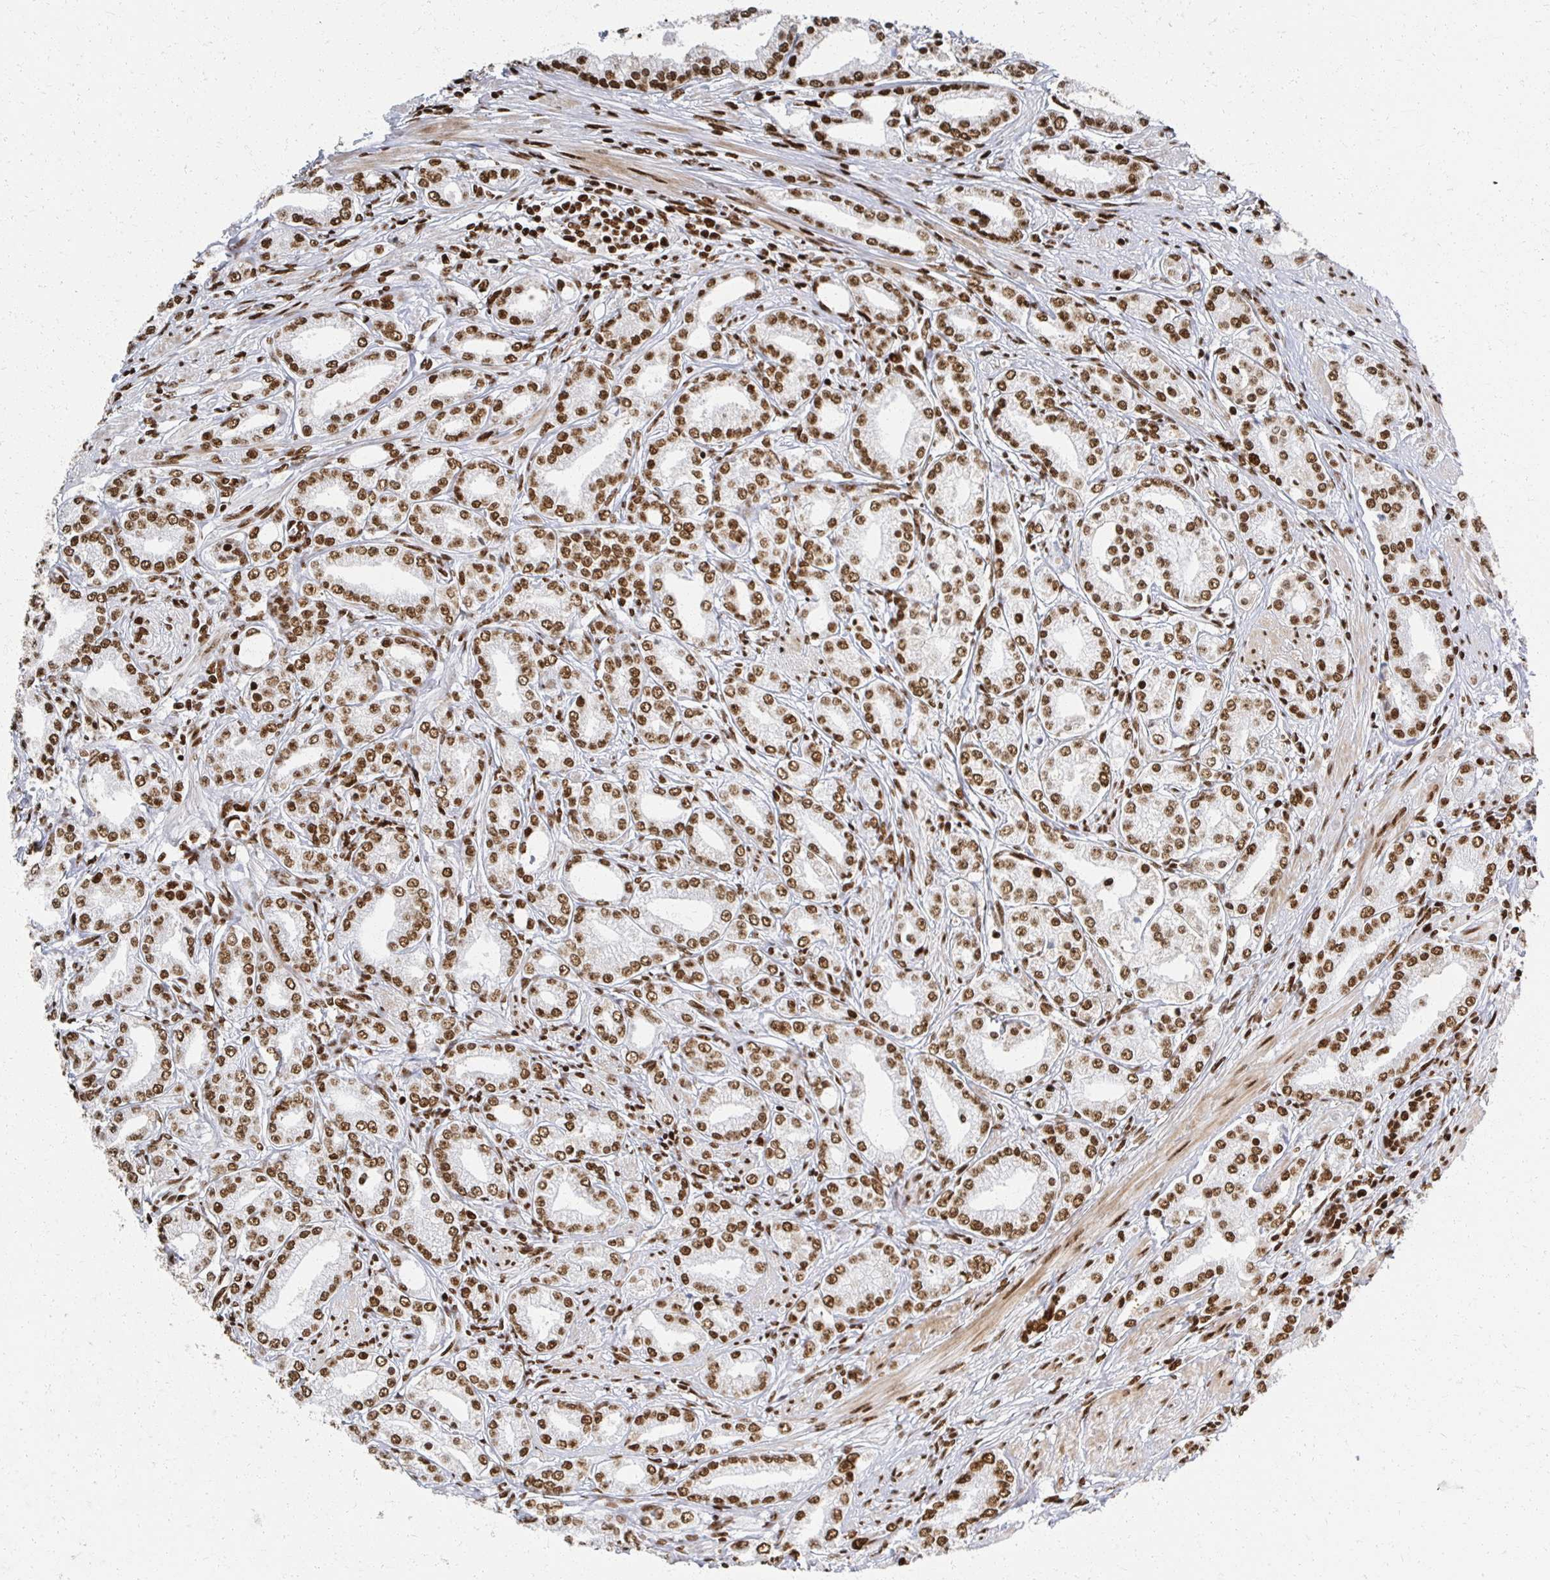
{"staining": {"intensity": "strong", "quantity": ">75%", "location": "nuclear"}, "tissue": "prostate cancer", "cell_type": "Tumor cells", "image_type": "cancer", "snomed": [{"axis": "morphology", "description": "Adenocarcinoma, High grade"}, {"axis": "topography", "description": "Prostate"}], "caption": "IHC photomicrograph of human prostate cancer stained for a protein (brown), which demonstrates high levels of strong nuclear expression in approximately >75% of tumor cells.", "gene": "RBBP7", "patient": {"sex": "male", "age": 67}}